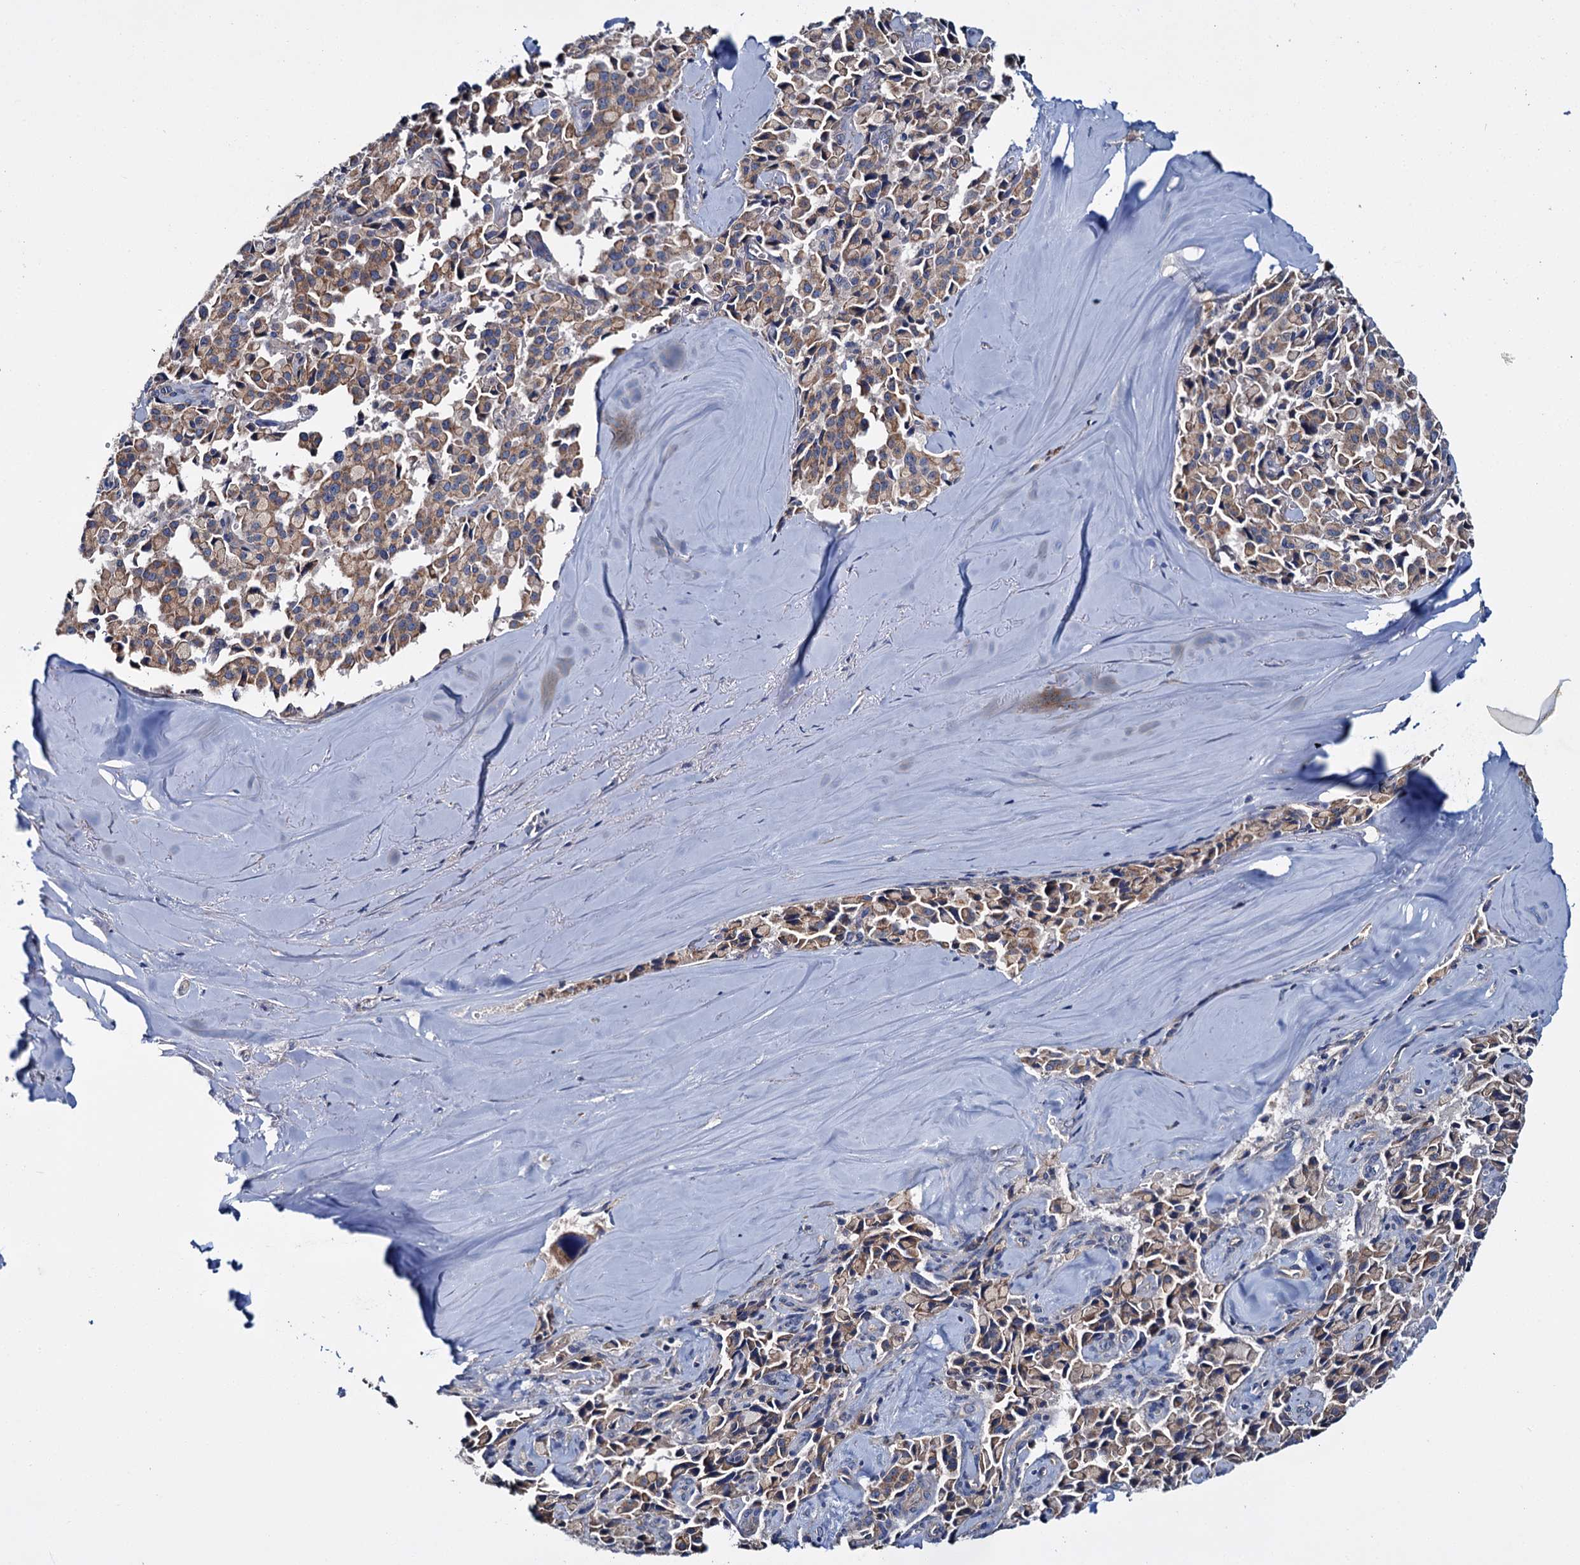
{"staining": {"intensity": "moderate", "quantity": ">75%", "location": "cytoplasmic/membranous"}, "tissue": "pancreatic cancer", "cell_type": "Tumor cells", "image_type": "cancer", "snomed": [{"axis": "morphology", "description": "Adenocarcinoma, NOS"}, {"axis": "topography", "description": "Pancreas"}], "caption": "Brown immunohistochemical staining in human pancreatic cancer (adenocarcinoma) exhibits moderate cytoplasmic/membranous staining in approximately >75% of tumor cells. Using DAB (brown) and hematoxylin (blue) stains, captured at high magnification using brightfield microscopy.", "gene": "CEP295", "patient": {"sex": "male", "age": 65}}